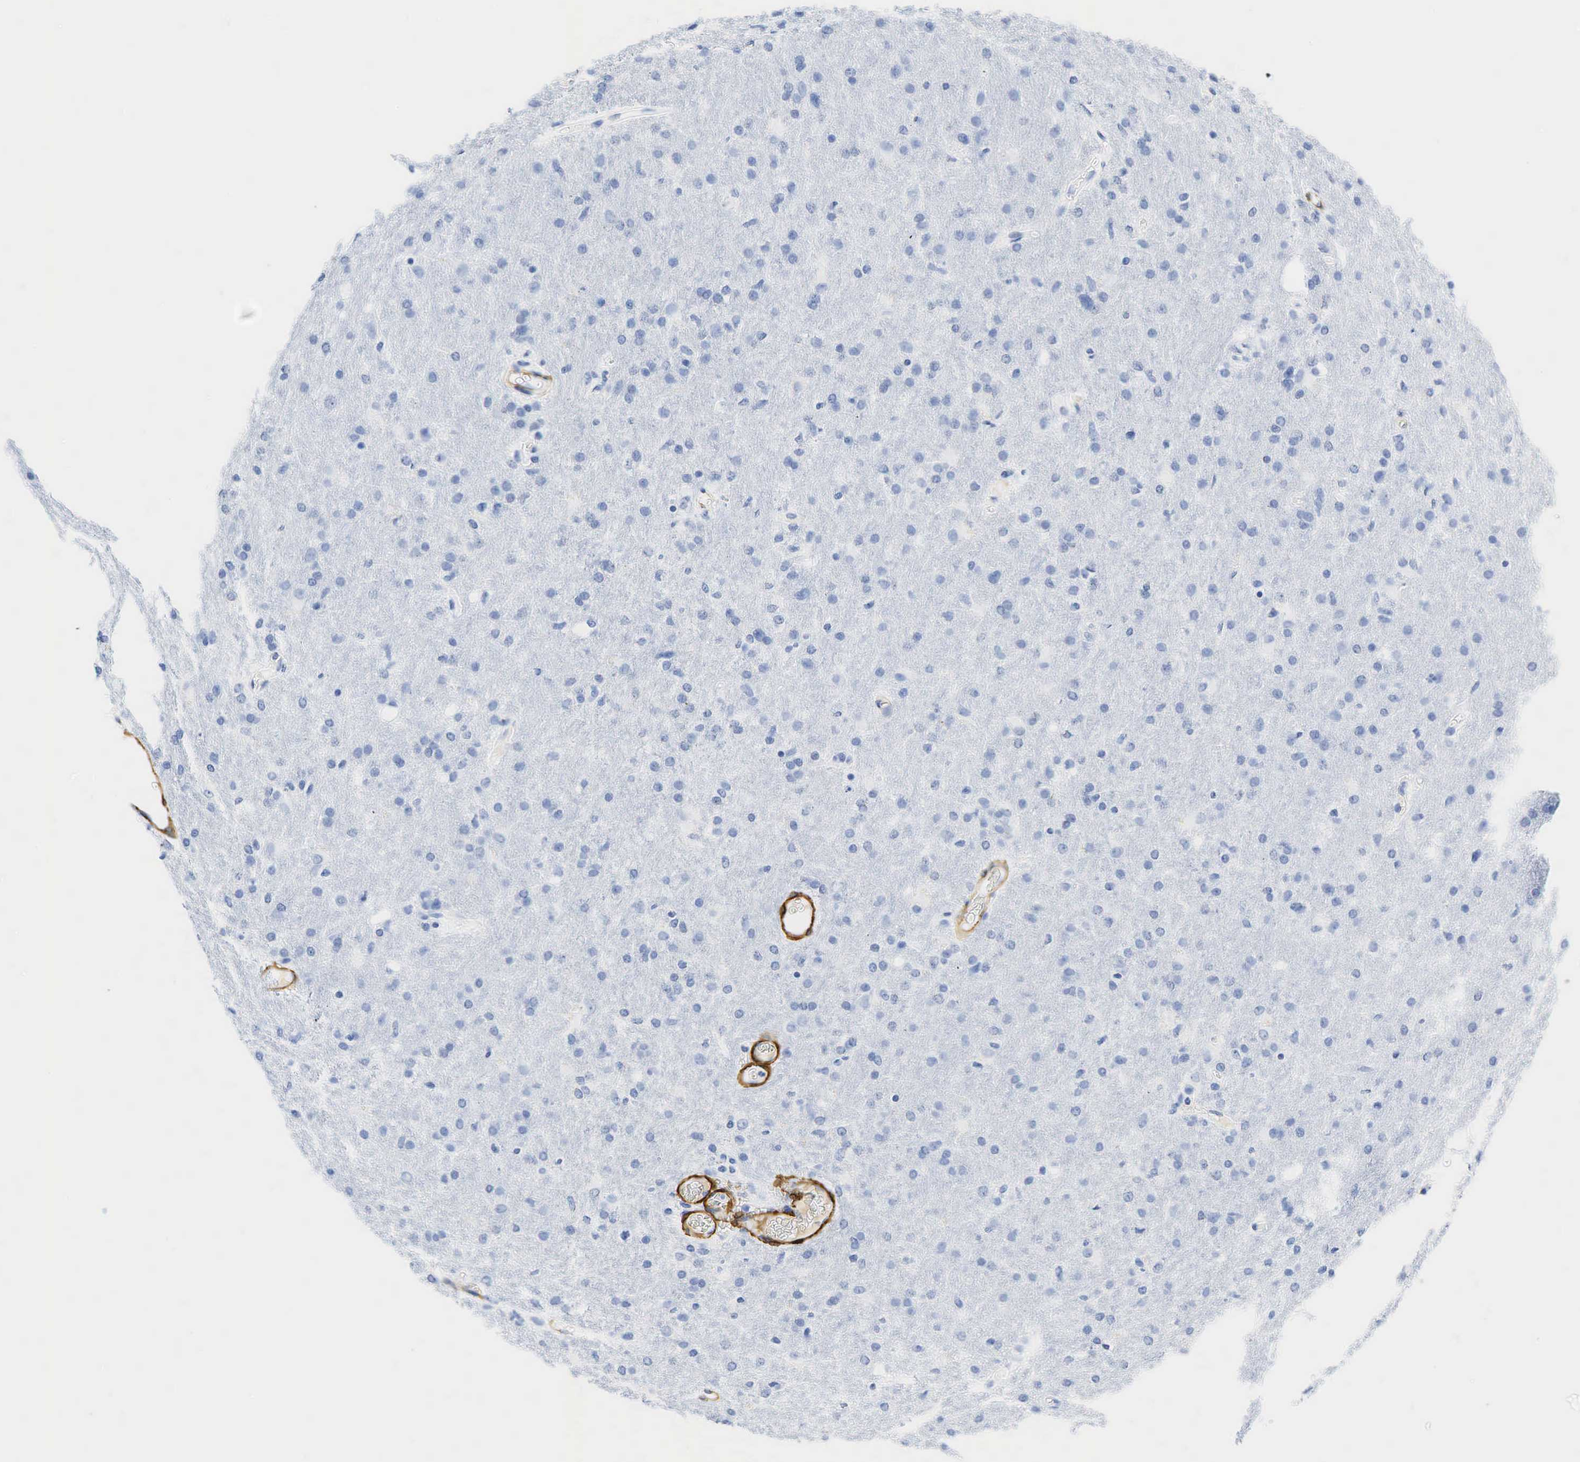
{"staining": {"intensity": "negative", "quantity": "none", "location": "none"}, "tissue": "glioma", "cell_type": "Tumor cells", "image_type": "cancer", "snomed": [{"axis": "morphology", "description": "Glioma, malignant, High grade"}, {"axis": "topography", "description": "Brain"}], "caption": "This is an immunohistochemistry micrograph of malignant glioma (high-grade). There is no expression in tumor cells.", "gene": "ACTA1", "patient": {"sex": "male", "age": 68}}